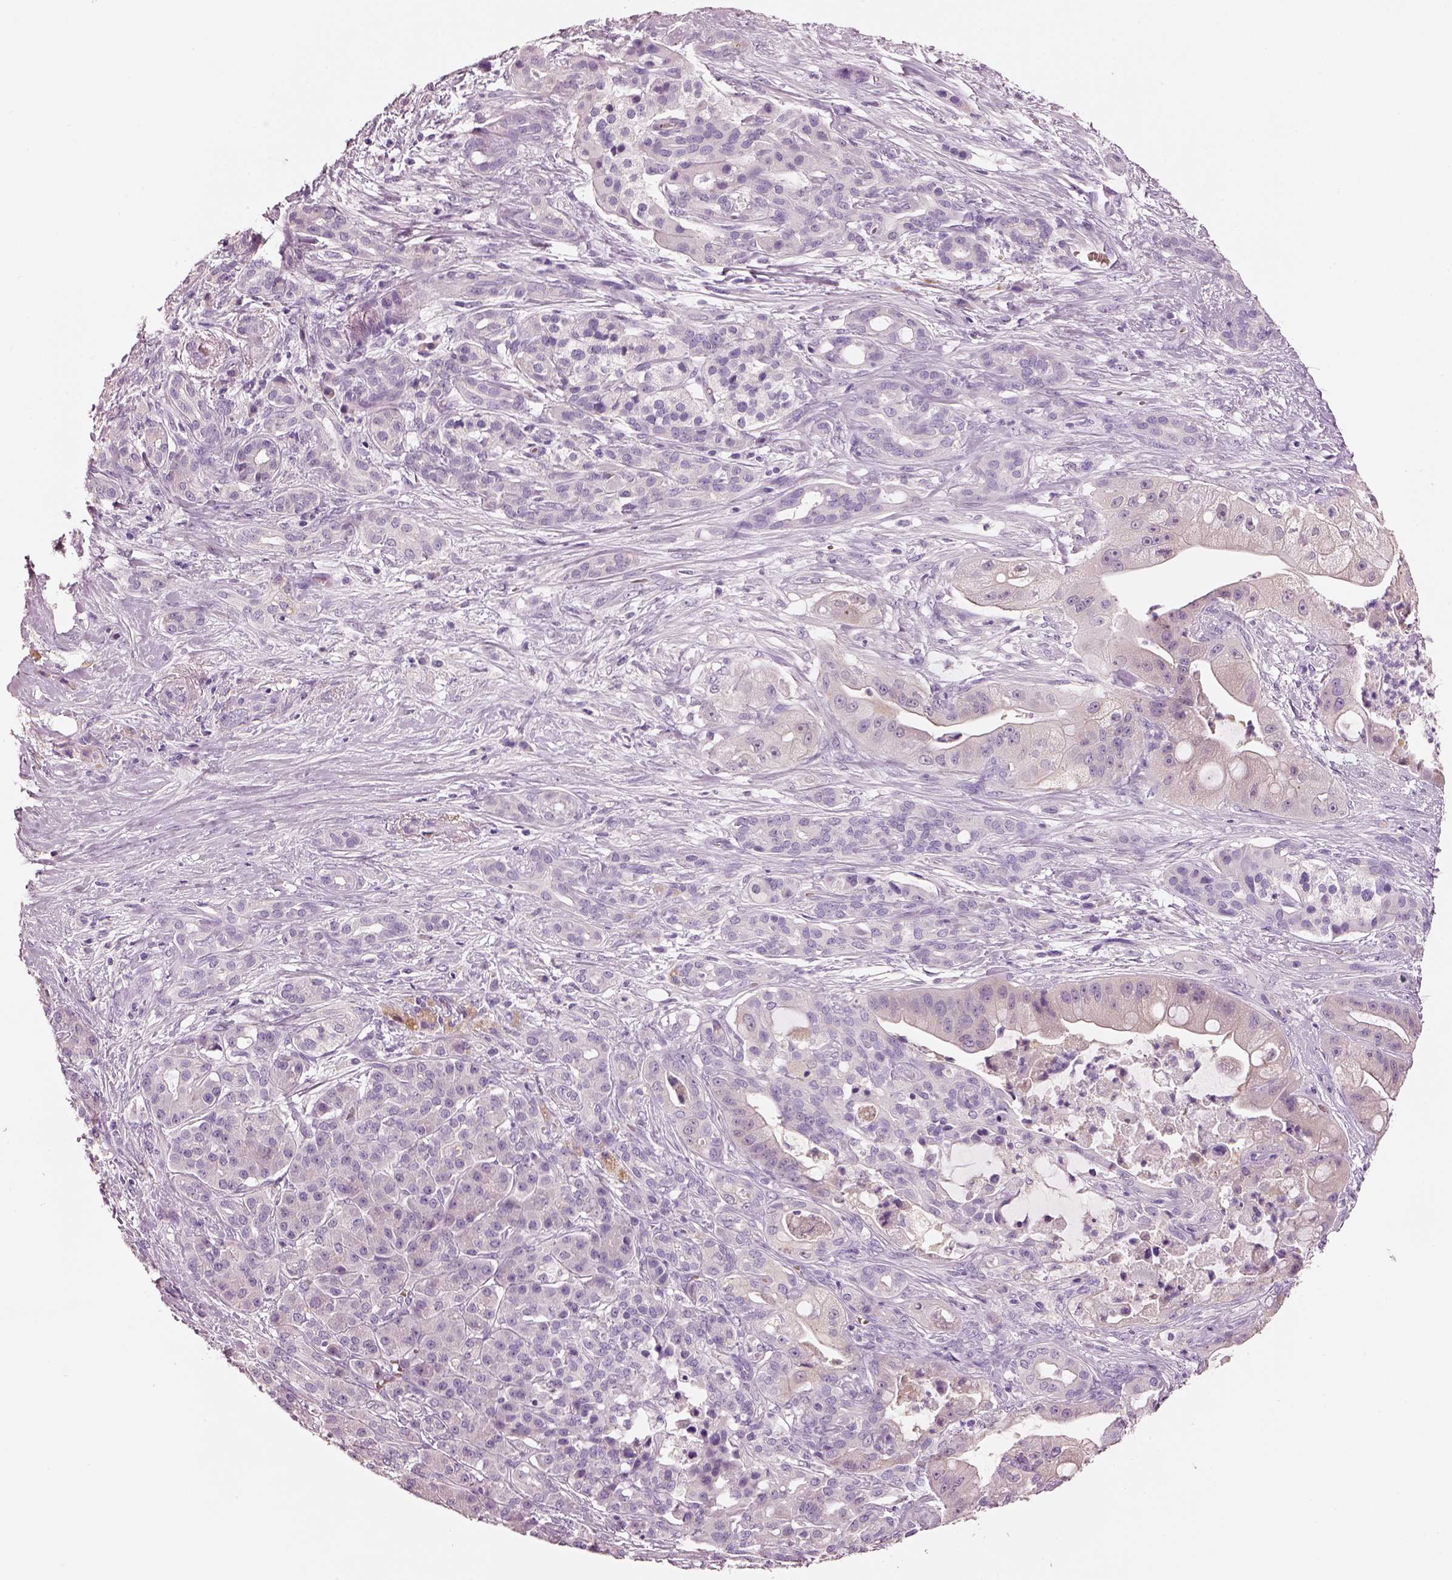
{"staining": {"intensity": "negative", "quantity": "none", "location": "none"}, "tissue": "pancreatic cancer", "cell_type": "Tumor cells", "image_type": "cancer", "snomed": [{"axis": "morphology", "description": "Normal tissue, NOS"}, {"axis": "morphology", "description": "Inflammation, NOS"}, {"axis": "morphology", "description": "Adenocarcinoma, NOS"}, {"axis": "topography", "description": "Pancreas"}], "caption": "This is an immunohistochemistry histopathology image of pancreatic cancer. There is no staining in tumor cells.", "gene": "ELSPBP1", "patient": {"sex": "male", "age": 57}}